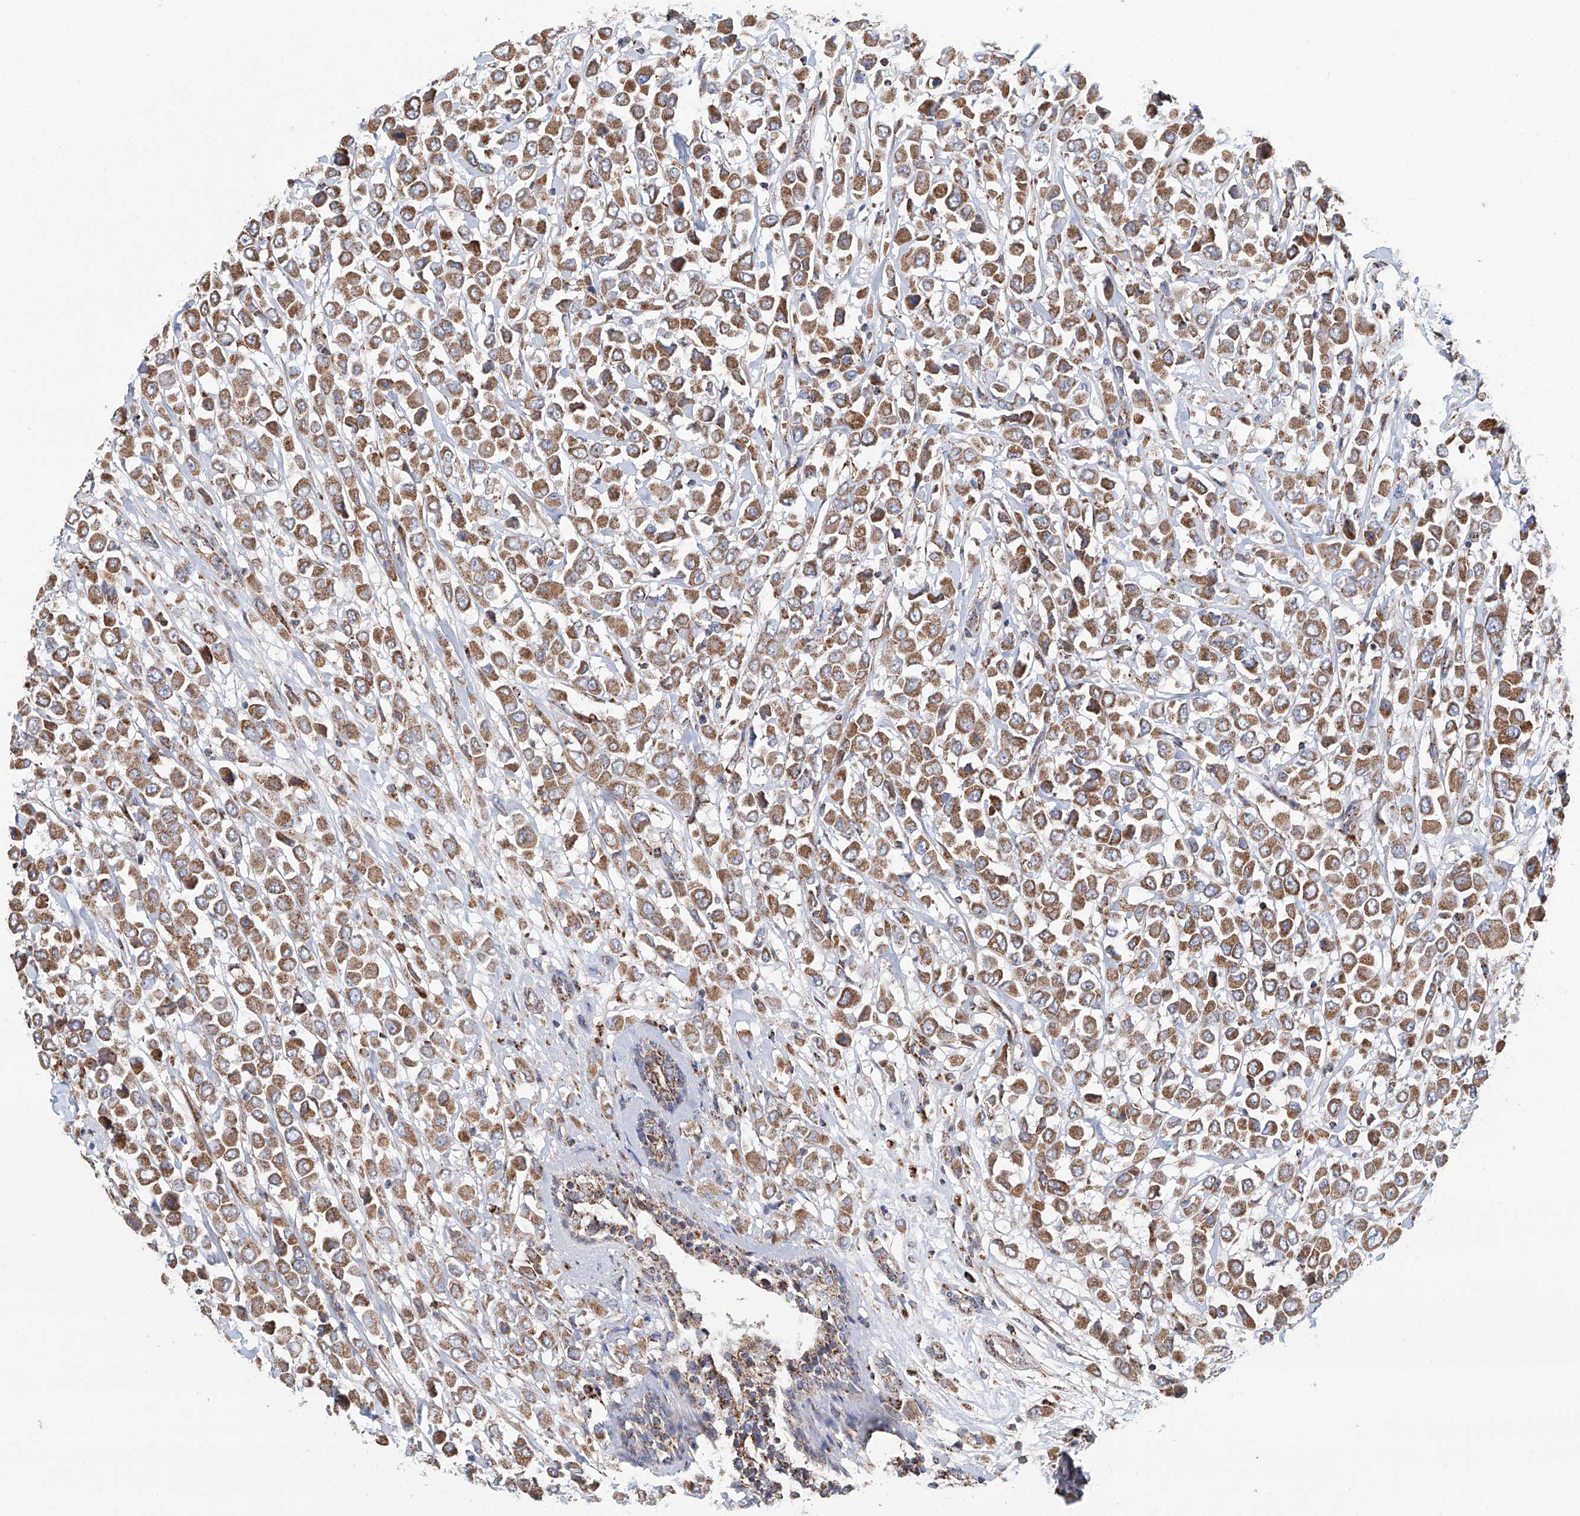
{"staining": {"intensity": "moderate", "quantity": ">75%", "location": "cytoplasmic/membranous"}, "tissue": "breast cancer", "cell_type": "Tumor cells", "image_type": "cancer", "snomed": [{"axis": "morphology", "description": "Duct carcinoma"}, {"axis": "topography", "description": "Breast"}], "caption": "Infiltrating ductal carcinoma (breast) was stained to show a protein in brown. There is medium levels of moderate cytoplasmic/membranous positivity in about >75% of tumor cells.", "gene": "MCL1", "patient": {"sex": "female", "age": 61}}